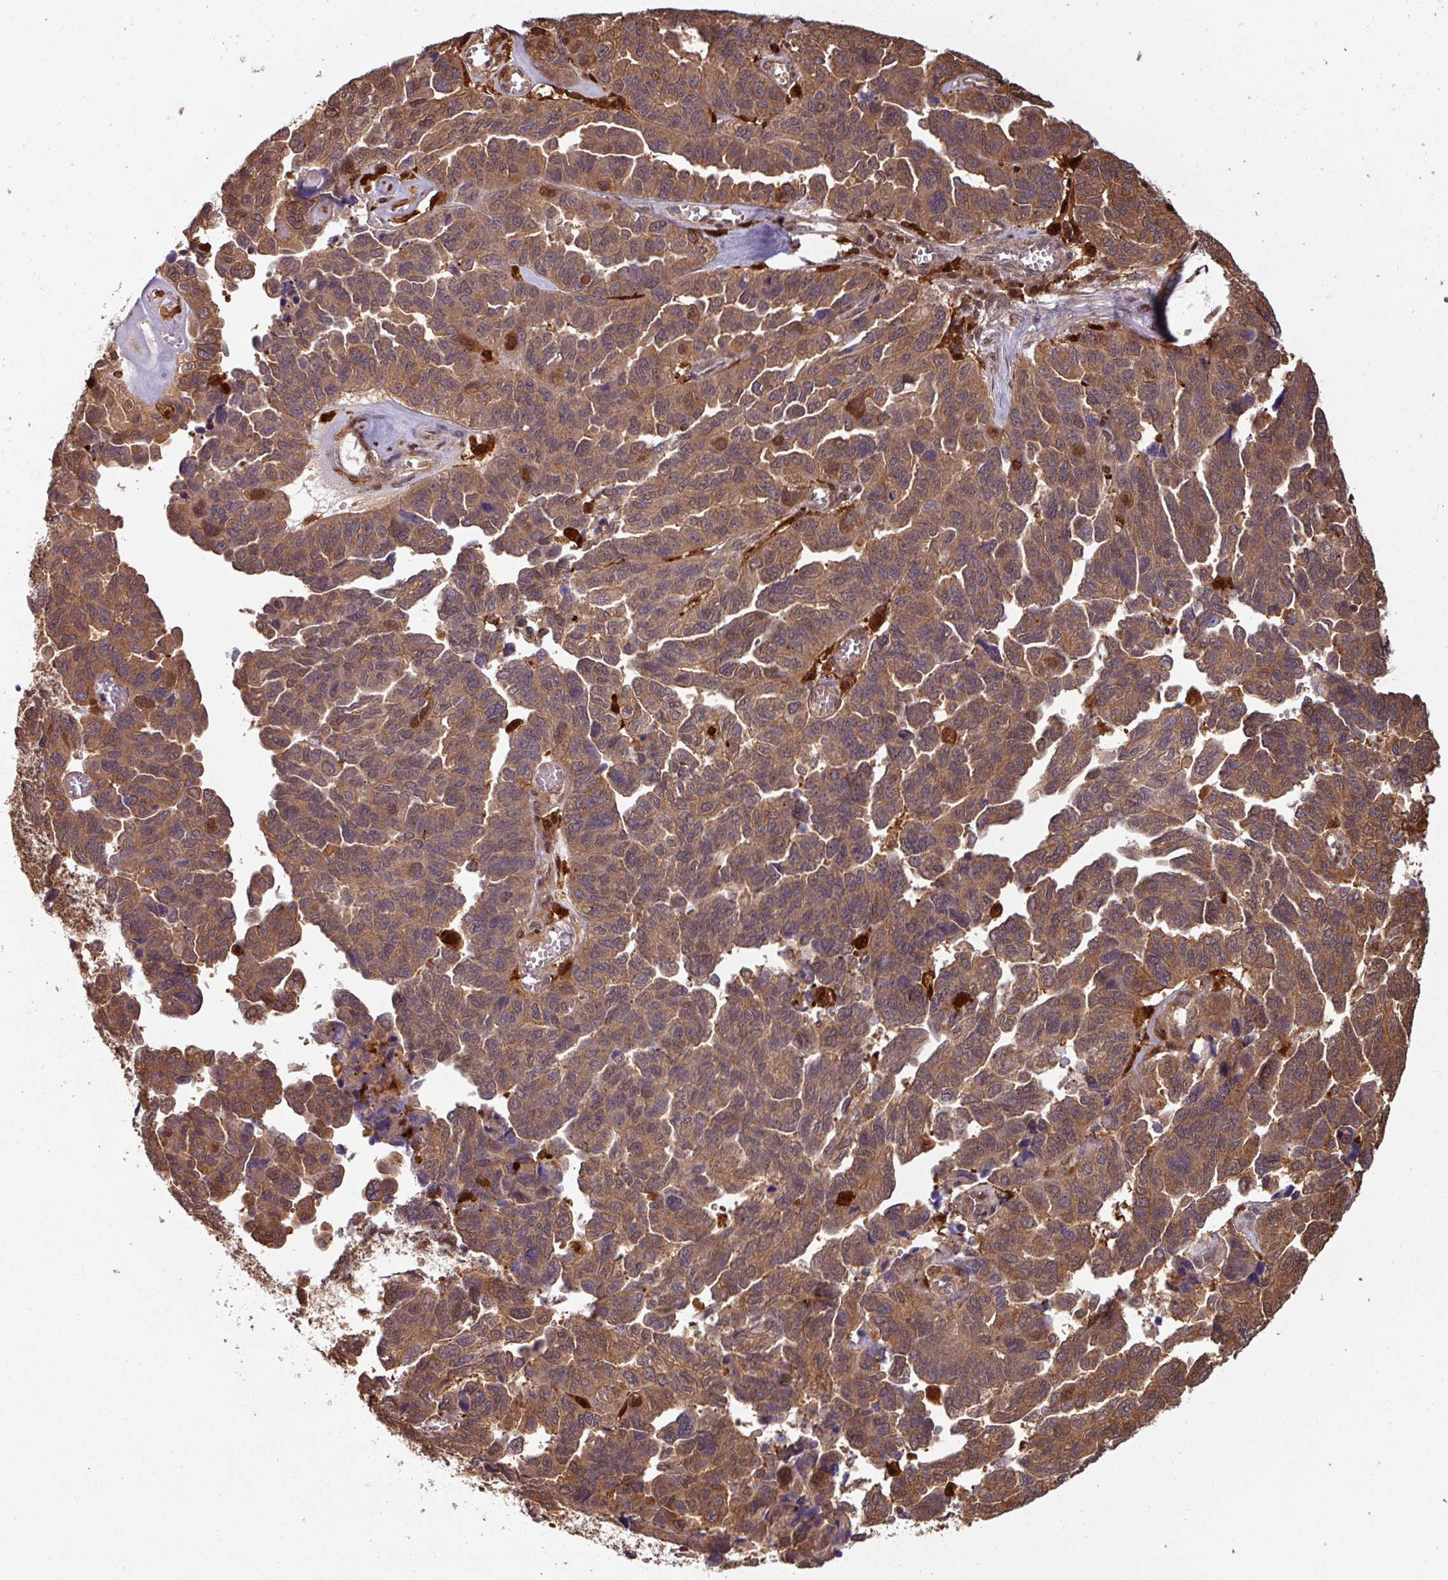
{"staining": {"intensity": "moderate", "quantity": ">75%", "location": "cytoplasmic/membranous"}, "tissue": "ovarian cancer", "cell_type": "Tumor cells", "image_type": "cancer", "snomed": [{"axis": "morphology", "description": "Cystadenocarcinoma, serous, NOS"}, {"axis": "topography", "description": "Ovary"}], "caption": "This photomicrograph displays immunohistochemistry staining of ovarian serous cystadenocarcinoma, with medium moderate cytoplasmic/membranous positivity in approximately >75% of tumor cells.", "gene": "KCTD11", "patient": {"sex": "female", "age": 64}}